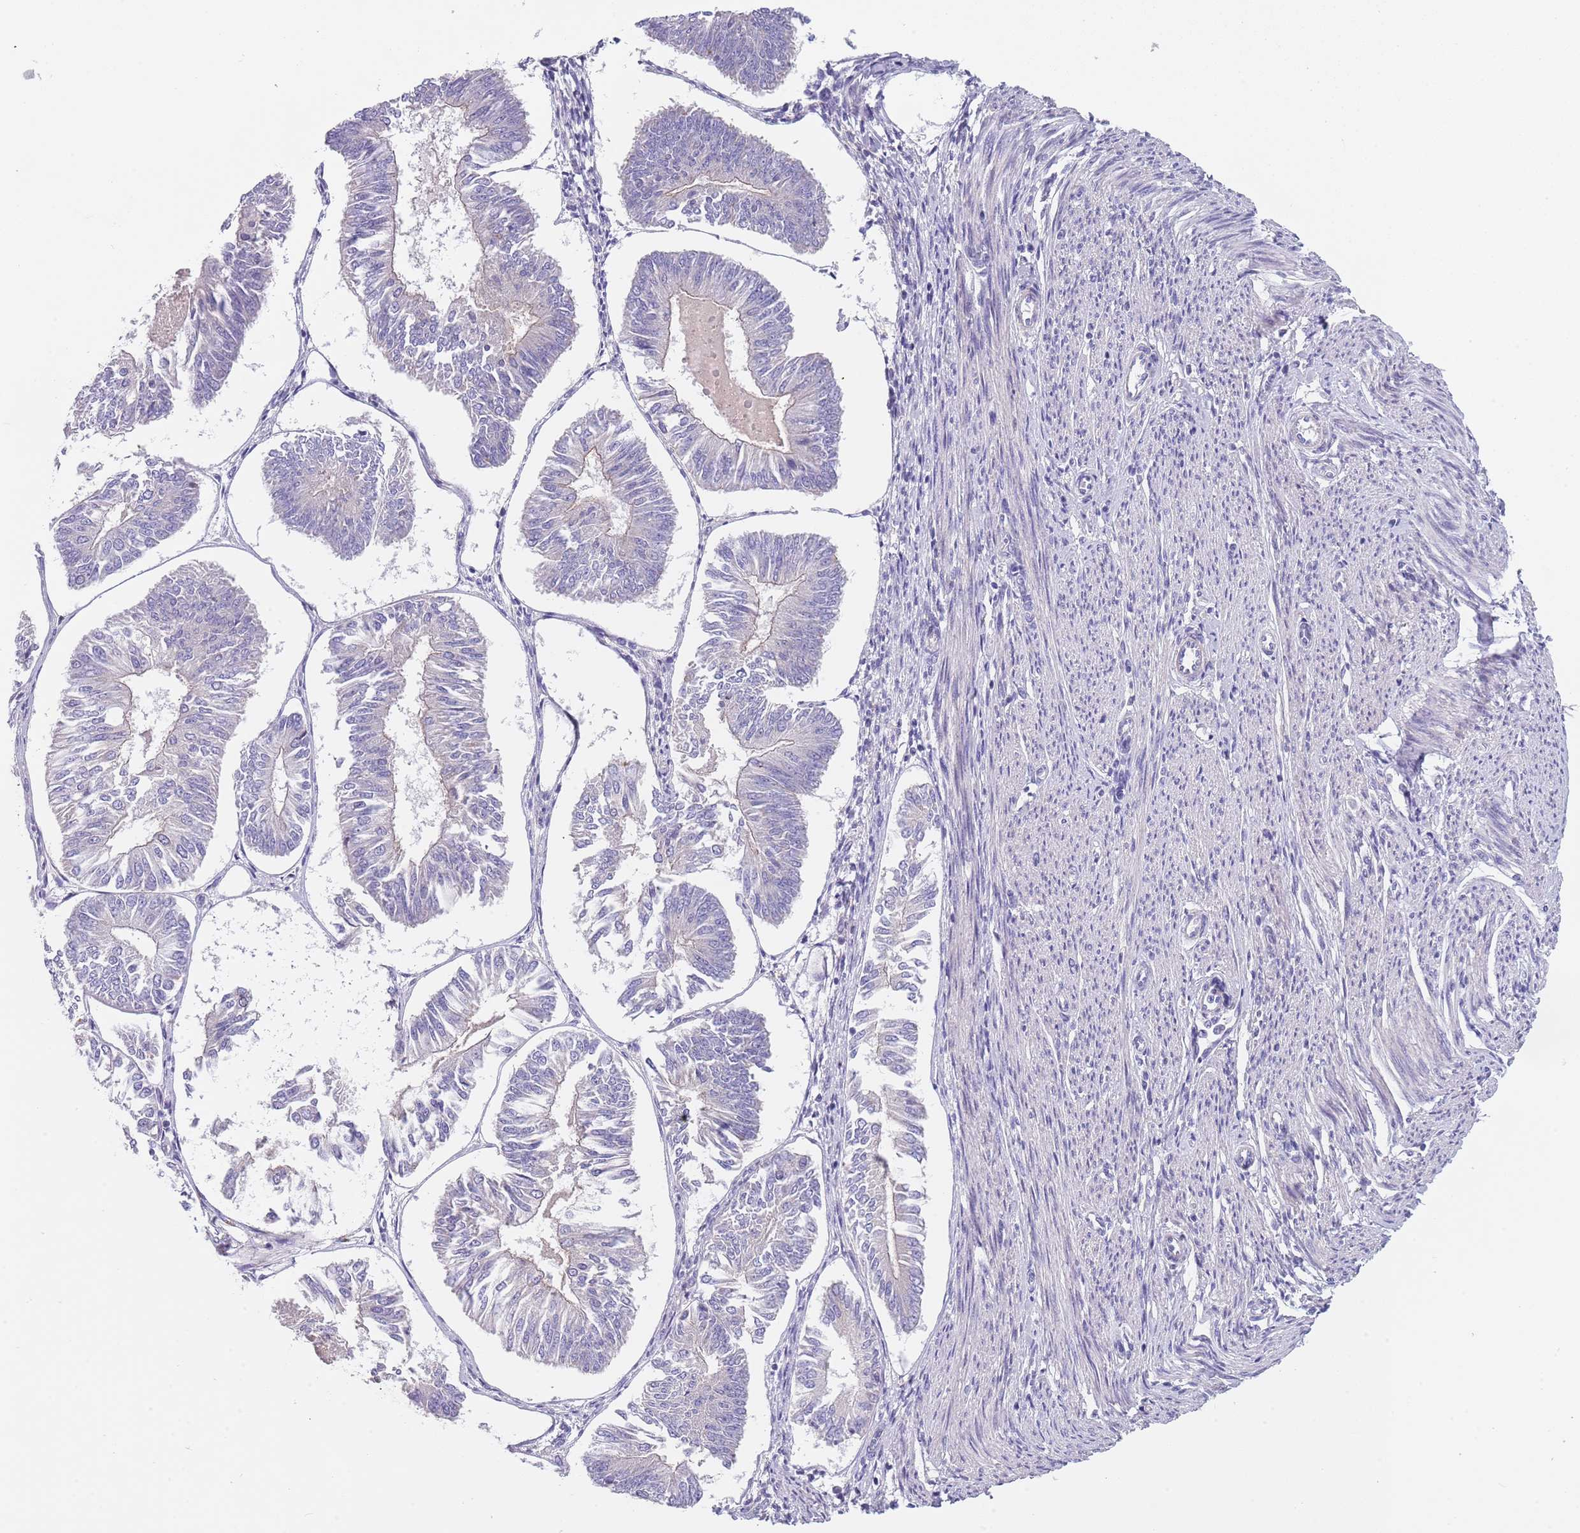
{"staining": {"intensity": "negative", "quantity": "none", "location": "none"}, "tissue": "endometrial cancer", "cell_type": "Tumor cells", "image_type": "cancer", "snomed": [{"axis": "morphology", "description": "Adenocarcinoma, NOS"}, {"axis": "topography", "description": "Endometrium"}], "caption": "Immunohistochemistry image of endometrial cancer (adenocarcinoma) stained for a protein (brown), which shows no expression in tumor cells.", "gene": "MAN1C1", "patient": {"sex": "female", "age": 58}}